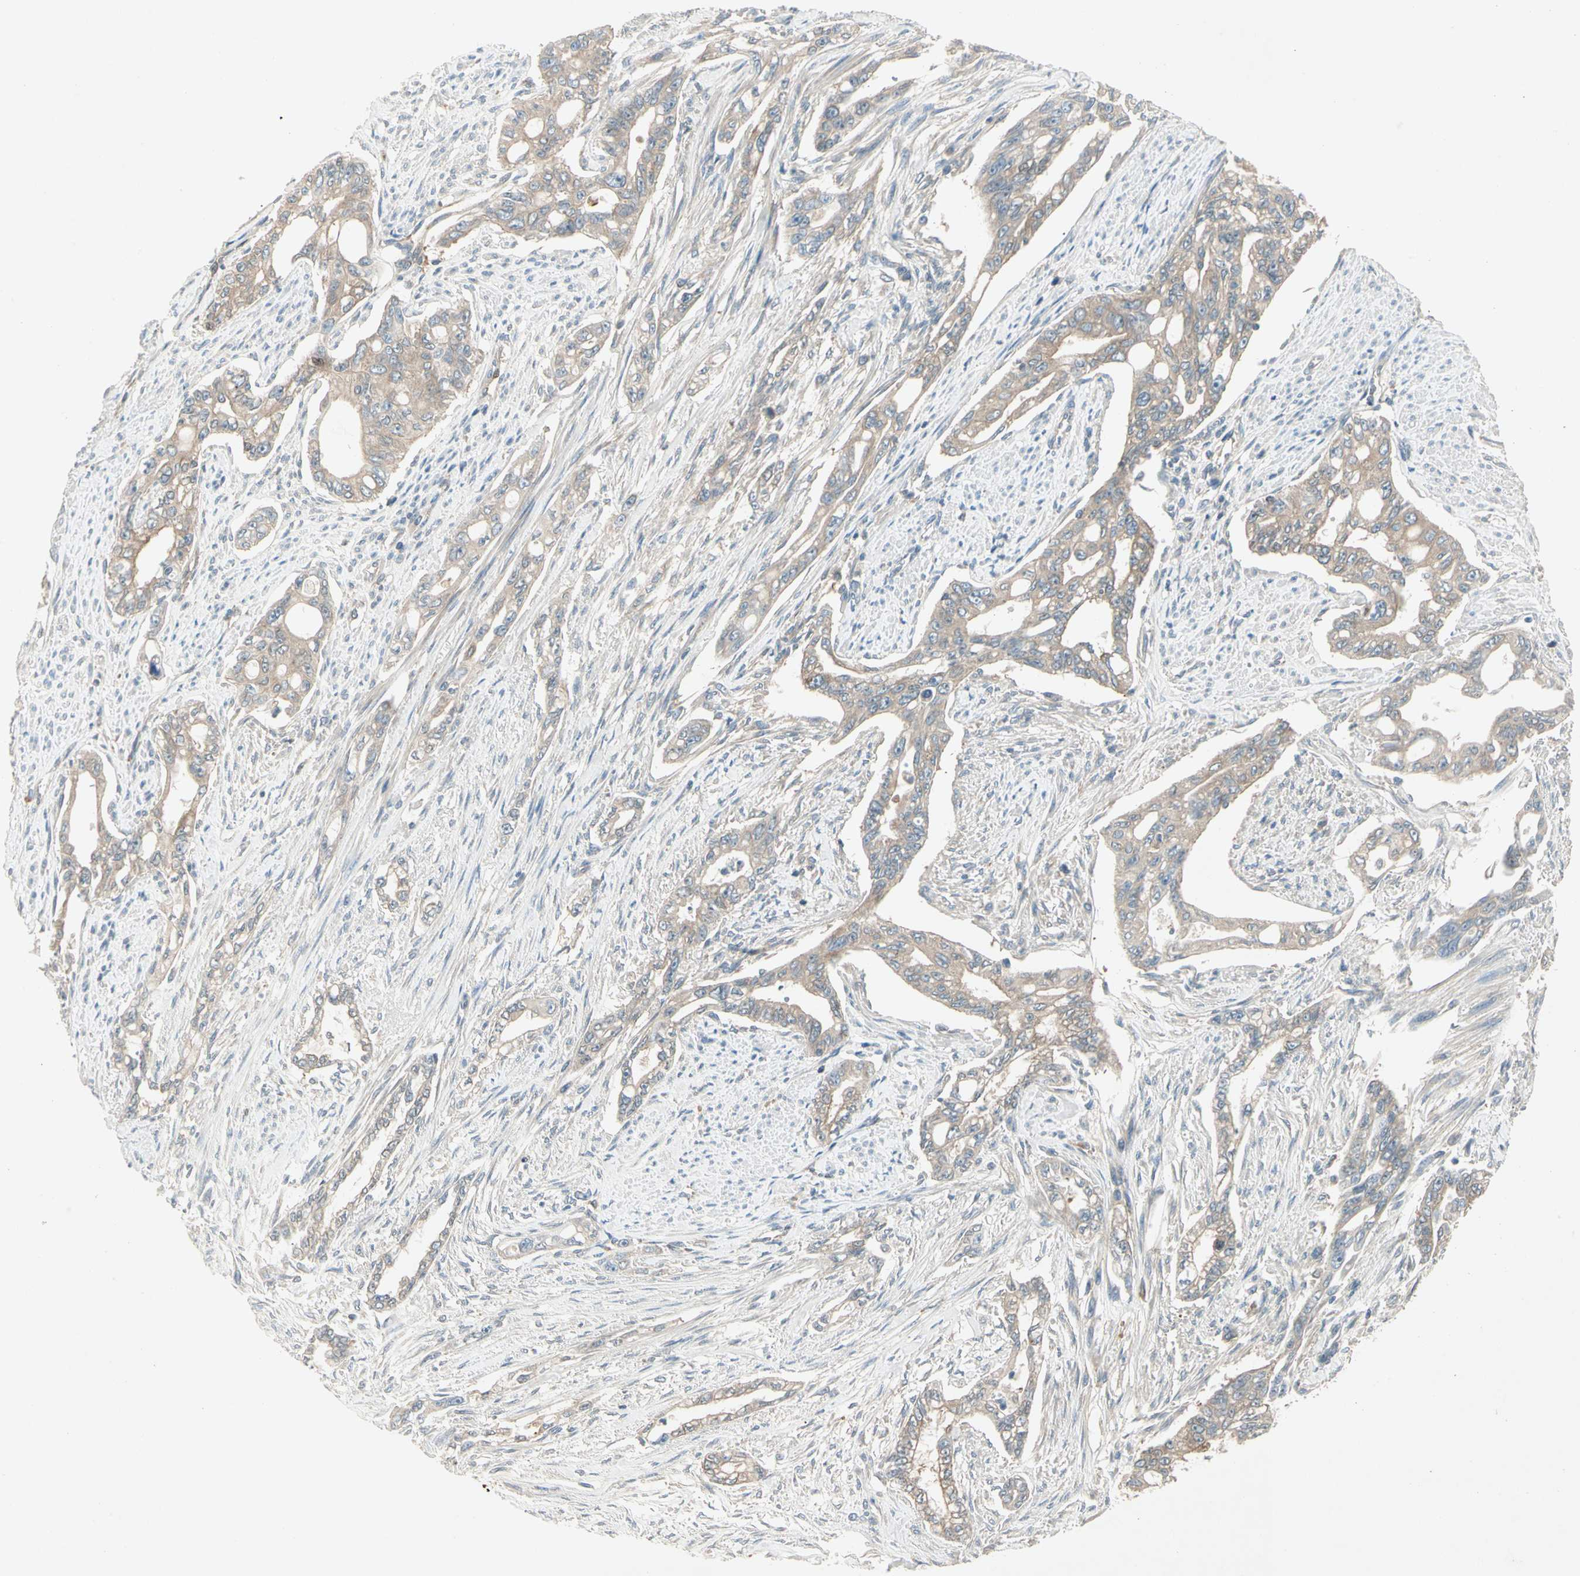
{"staining": {"intensity": "weak", "quantity": ">75%", "location": "cytoplasmic/membranous"}, "tissue": "pancreatic cancer", "cell_type": "Tumor cells", "image_type": "cancer", "snomed": [{"axis": "morphology", "description": "Normal tissue, NOS"}, {"axis": "topography", "description": "Pancreas"}], "caption": "Immunohistochemical staining of human pancreatic cancer reveals low levels of weak cytoplasmic/membranous protein staining in about >75% of tumor cells. The protein of interest is stained brown, and the nuclei are stained in blue (DAB IHC with brightfield microscopy, high magnification).", "gene": "IL1R1", "patient": {"sex": "male", "age": 42}}